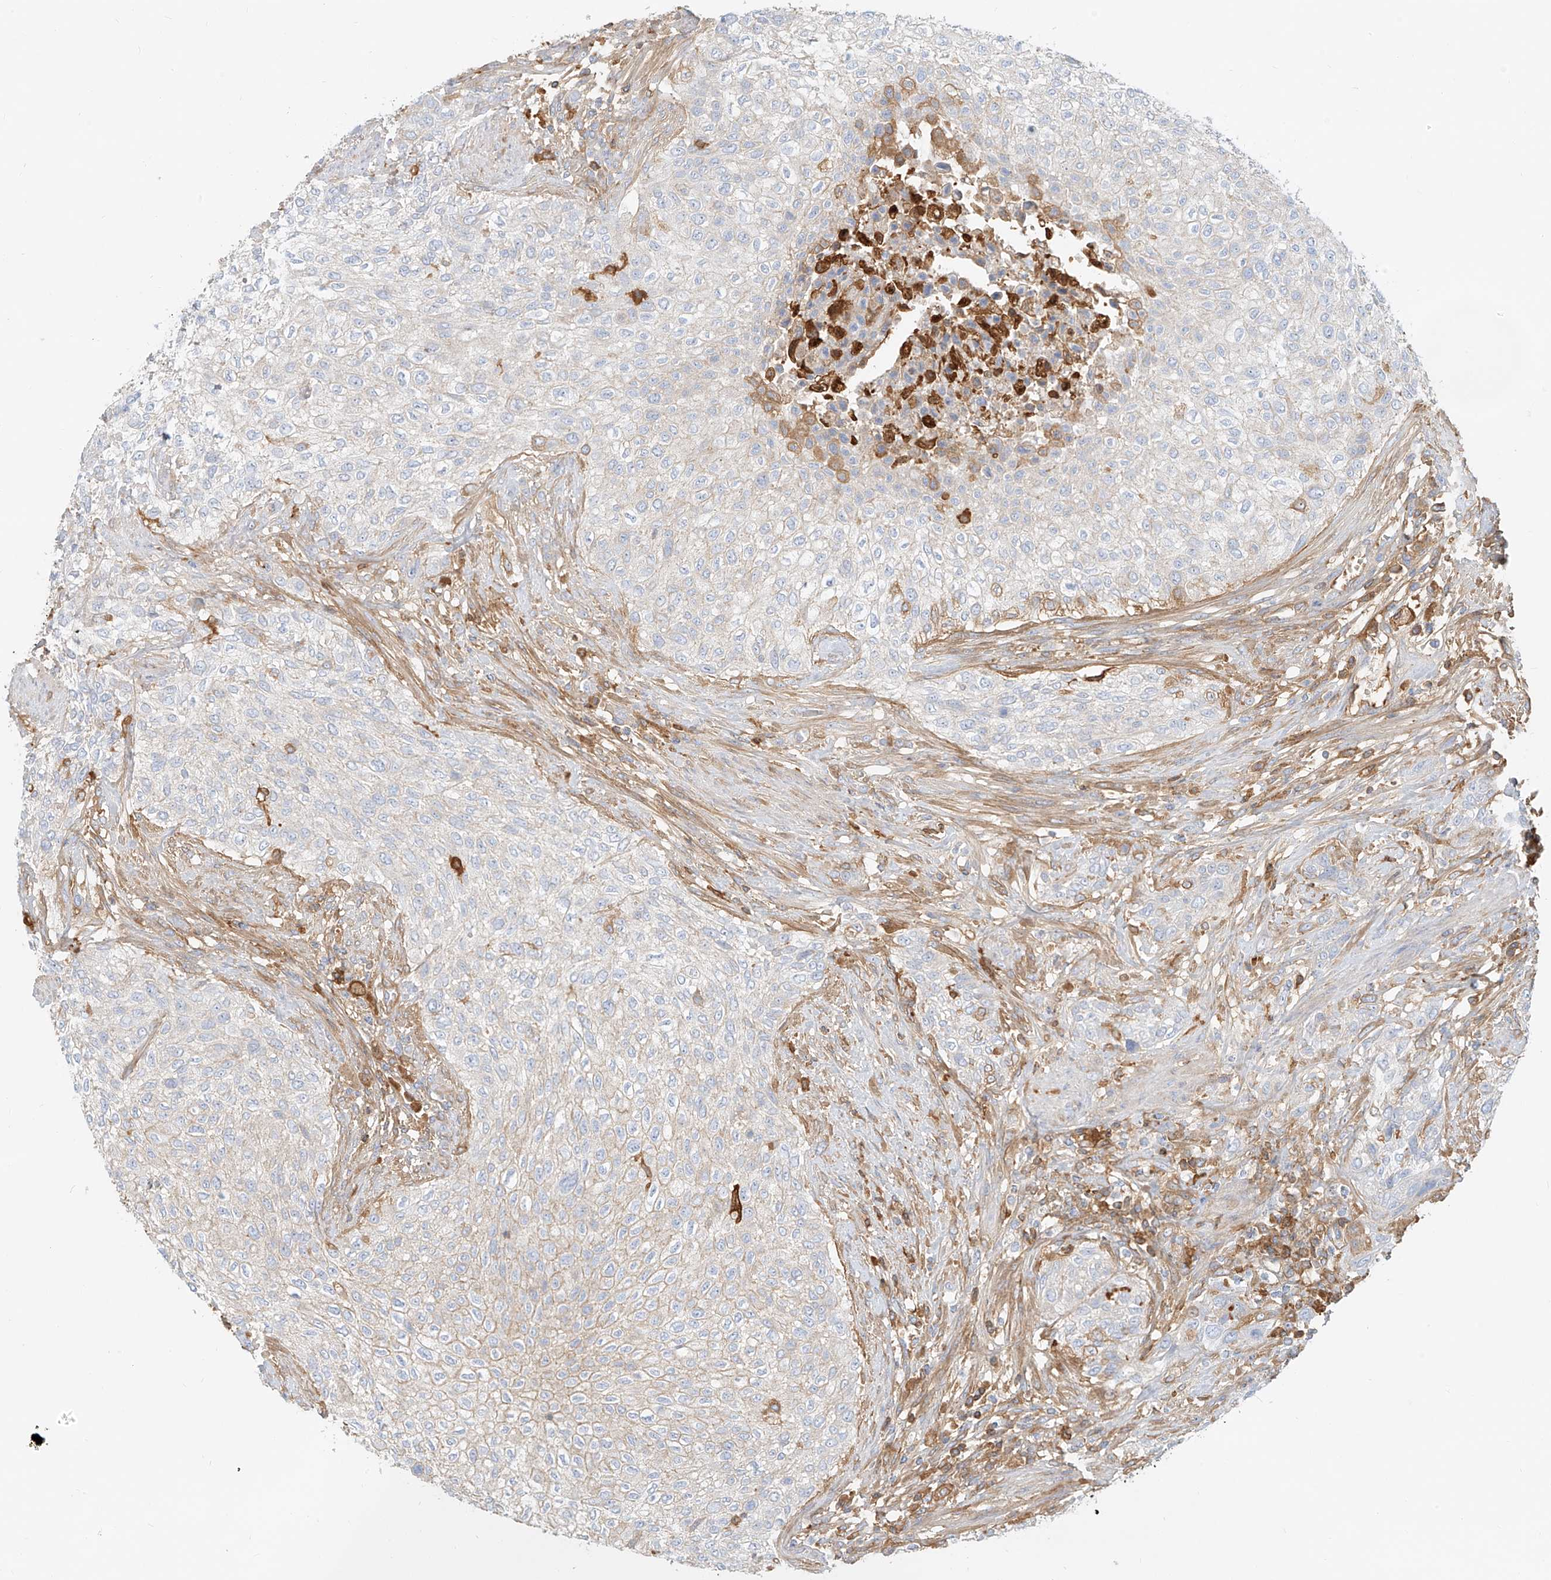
{"staining": {"intensity": "negative", "quantity": "none", "location": "none"}, "tissue": "urothelial cancer", "cell_type": "Tumor cells", "image_type": "cancer", "snomed": [{"axis": "morphology", "description": "Urothelial carcinoma, High grade"}, {"axis": "topography", "description": "Urinary bladder"}], "caption": "This is an IHC histopathology image of human high-grade urothelial carcinoma. There is no expression in tumor cells.", "gene": "OCSTAMP", "patient": {"sex": "male", "age": 35}}